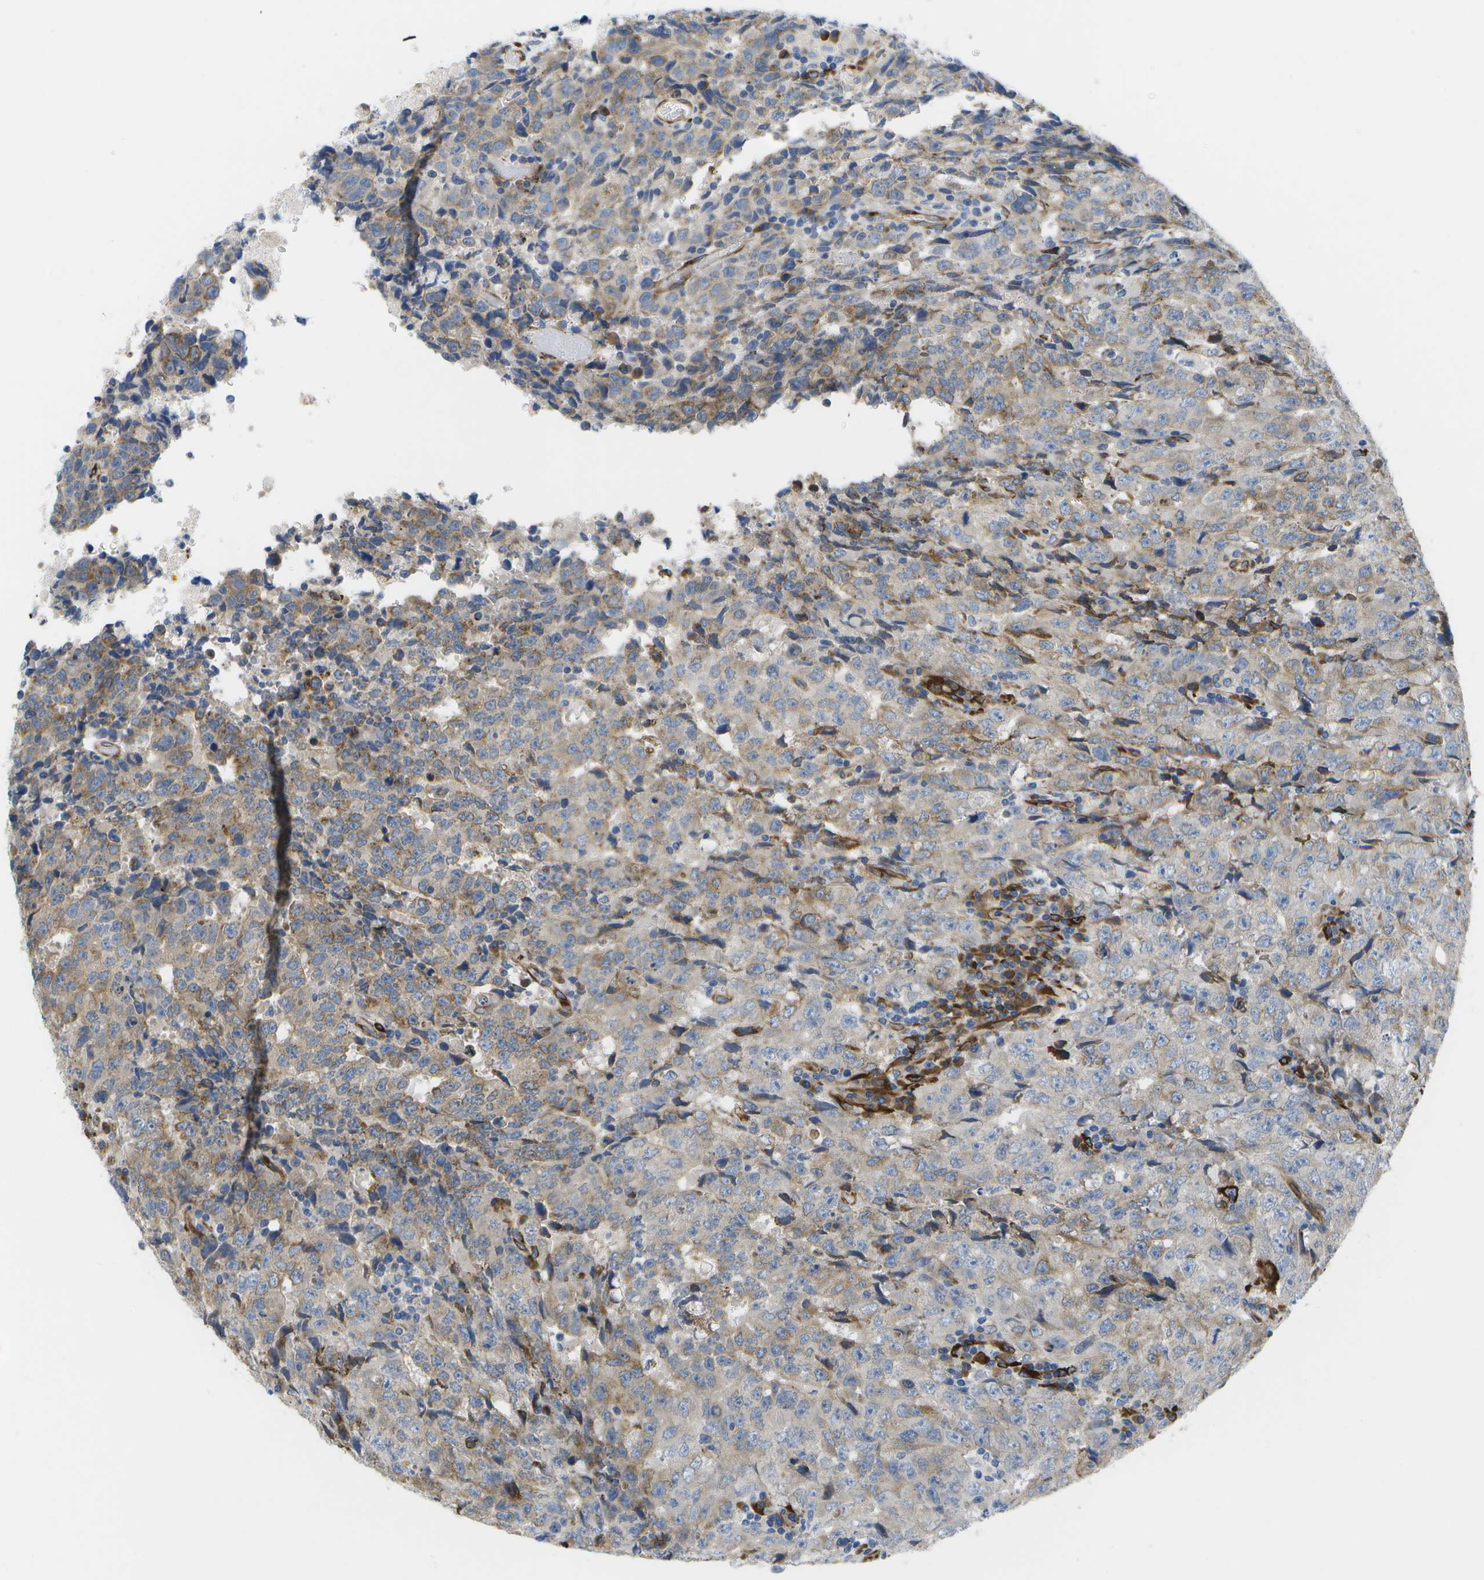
{"staining": {"intensity": "moderate", "quantity": "25%-75%", "location": "cytoplasmic/membranous"}, "tissue": "testis cancer", "cell_type": "Tumor cells", "image_type": "cancer", "snomed": [{"axis": "morphology", "description": "Necrosis, NOS"}, {"axis": "morphology", "description": "Carcinoma, Embryonal, NOS"}, {"axis": "topography", "description": "Testis"}], "caption": "The micrograph shows immunohistochemical staining of testis cancer. There is moderate cytoplasmic/membranous staining is identified in approximately 25%-75% of tumor cells.", "gene": "ZDHHC17", "patient": {"sex": "male", "age": 19}}